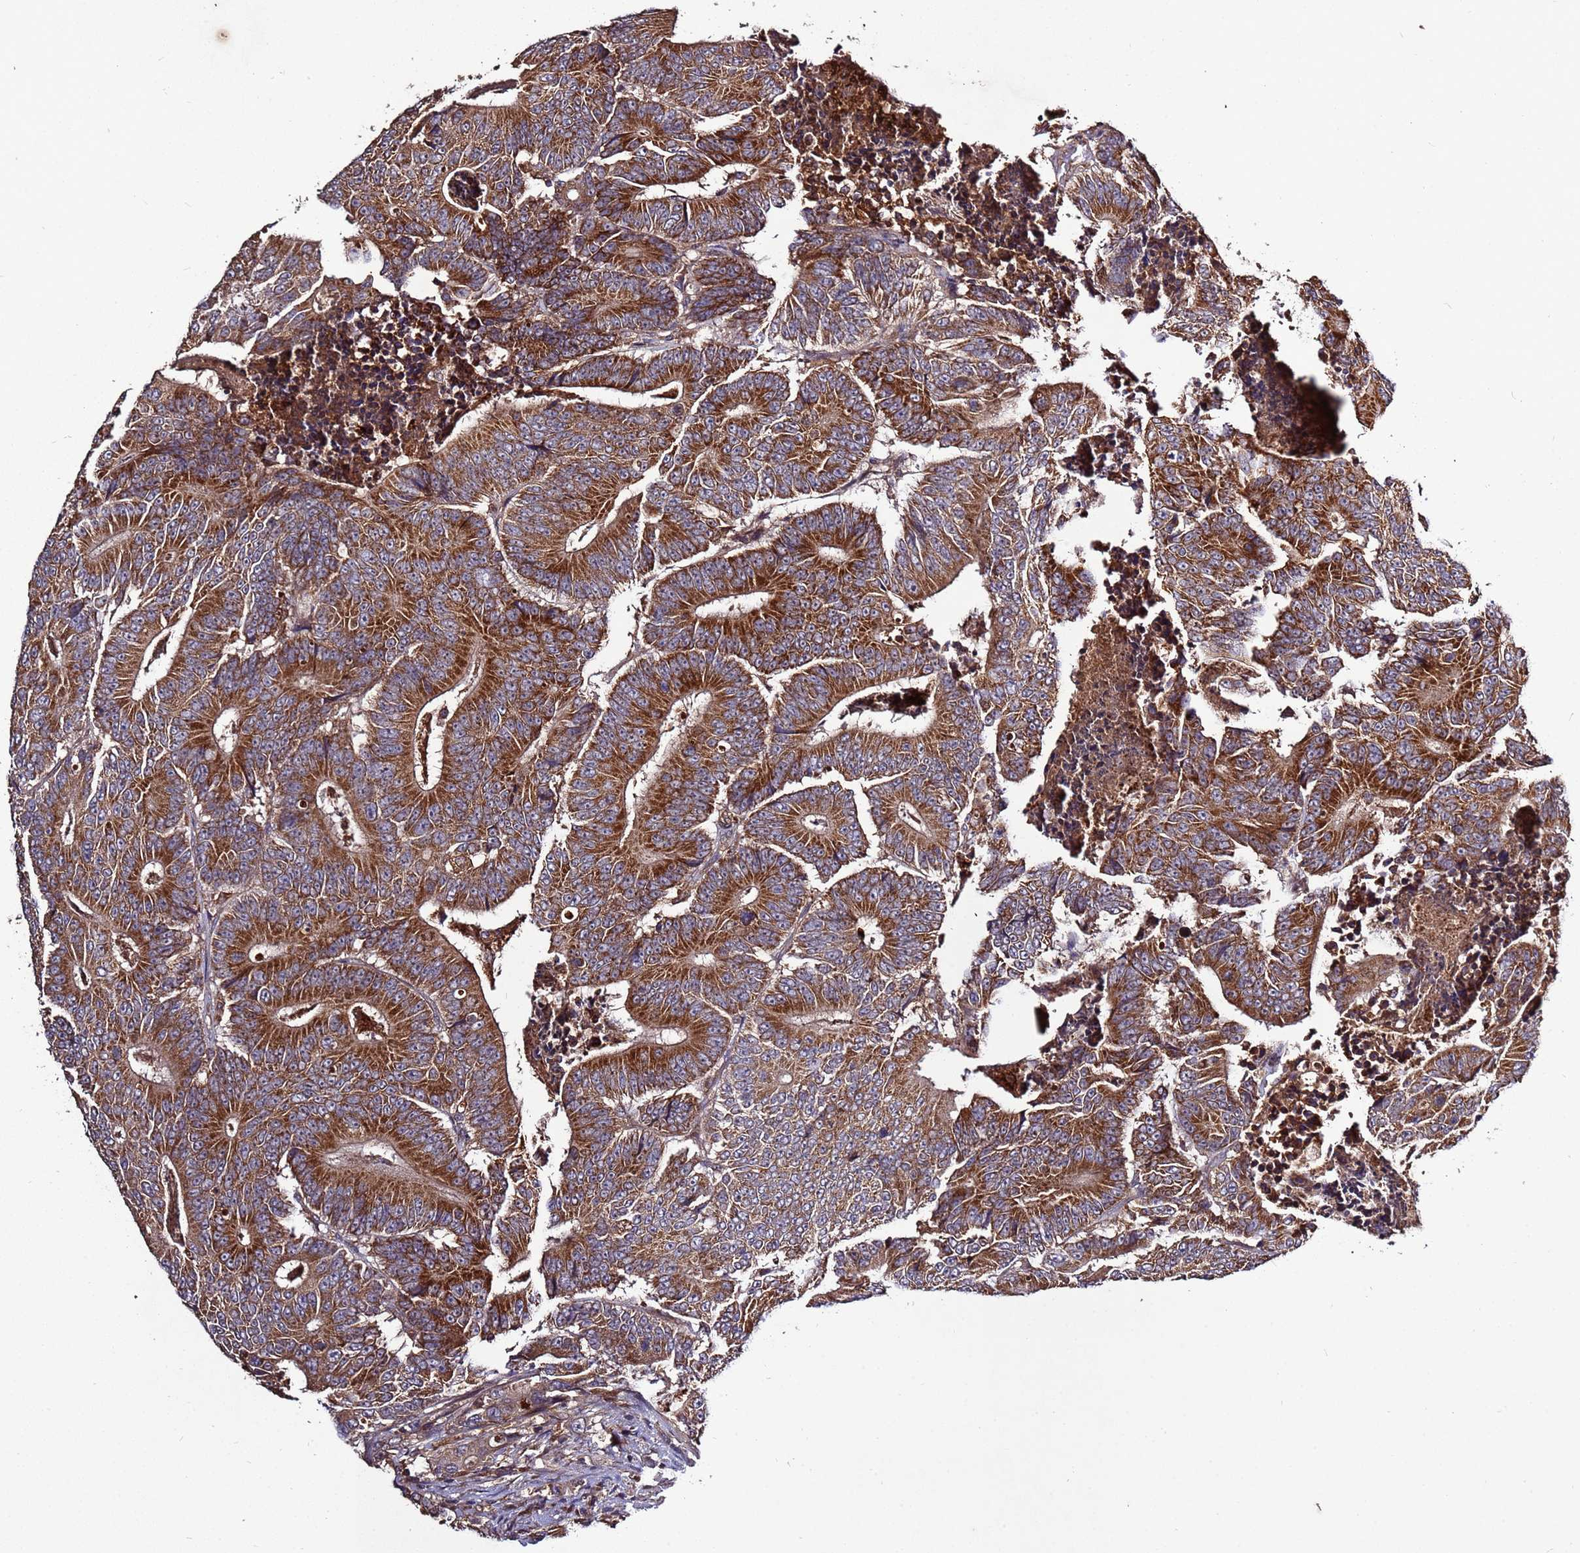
{"staining": {"intensity": "strong", "quantity": ">75%", "location": "cytoplasmic/membranous"}, "tissue": "colorectal cancer", "cell_type": "Tumor cells", "image_type": "cancer", "snomed": [{"axis": "morphology", "description": "Adenocarcinoma, NOS"}, {"axis": "topography", "description": "Colon"}], "caption": "Immunohistochemical staining of human colorectal cancer exhibits high levels of strong cytoplasmic/membranous positivity in approximately >75% of tumor cells.", "gene": "RPS15A", "patient": {"sex": "male", "age": 83}}